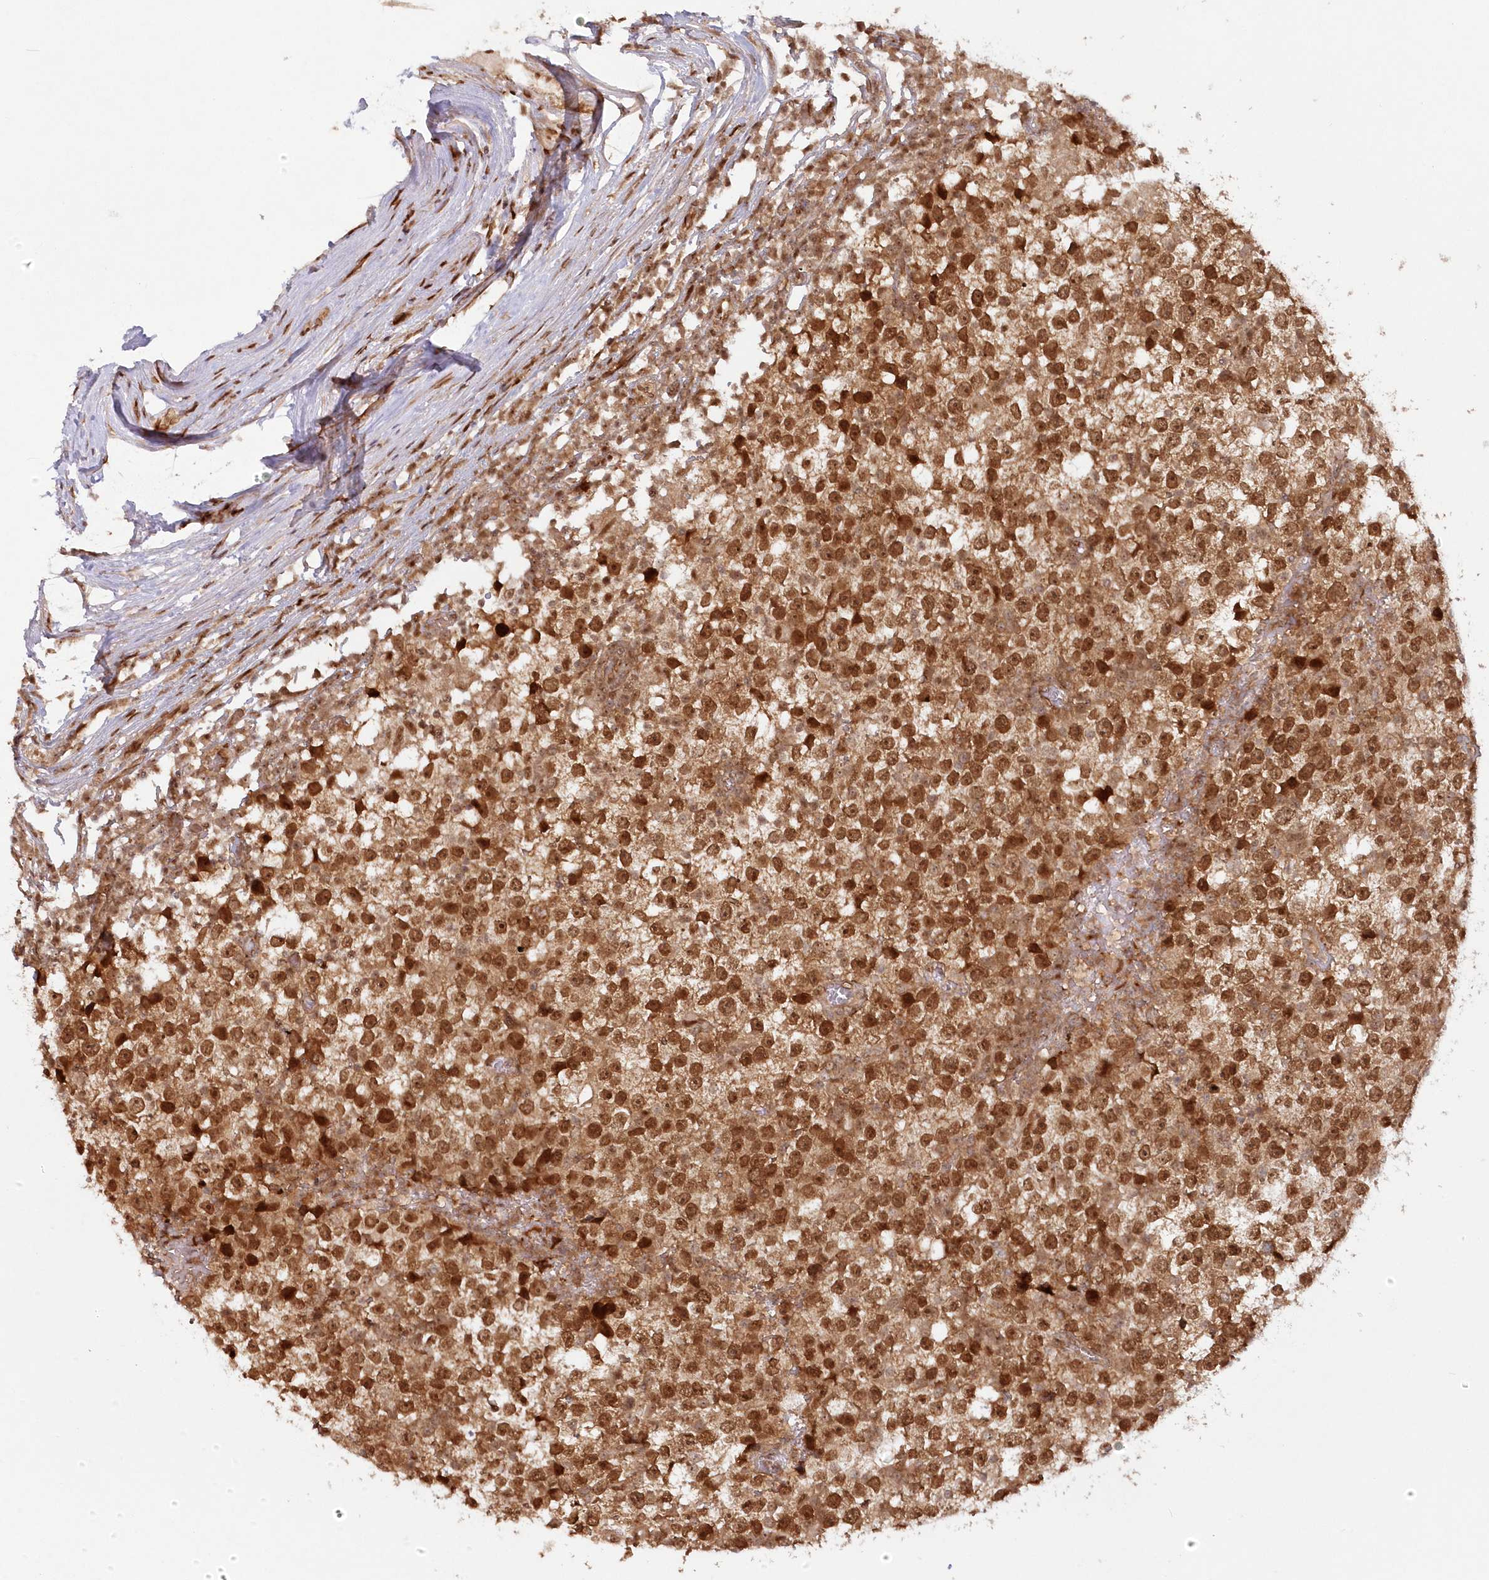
{"staining": {"intensity": "strong", "quantity": ">75%", "location": "cytoplasmic/membranous,nuclear"}, "tissue": "testis cancer", "cell_type": "Tumor cells", "image_type": "cancer", "snomed": [{"axis": "morphology", "description": "Seminoma, NOS"}, {"axis": "topography", "description": "Testis"}], "caption": "Seminoma (testis) stained with DAB immunohistochemistry demonstrates high levels of strong cytoplasmic/membranous and nuclear staining in about >75% of tumor cells.", "gene": "TOGARAM2", "patient": {"sex": "male", "age": 65}}